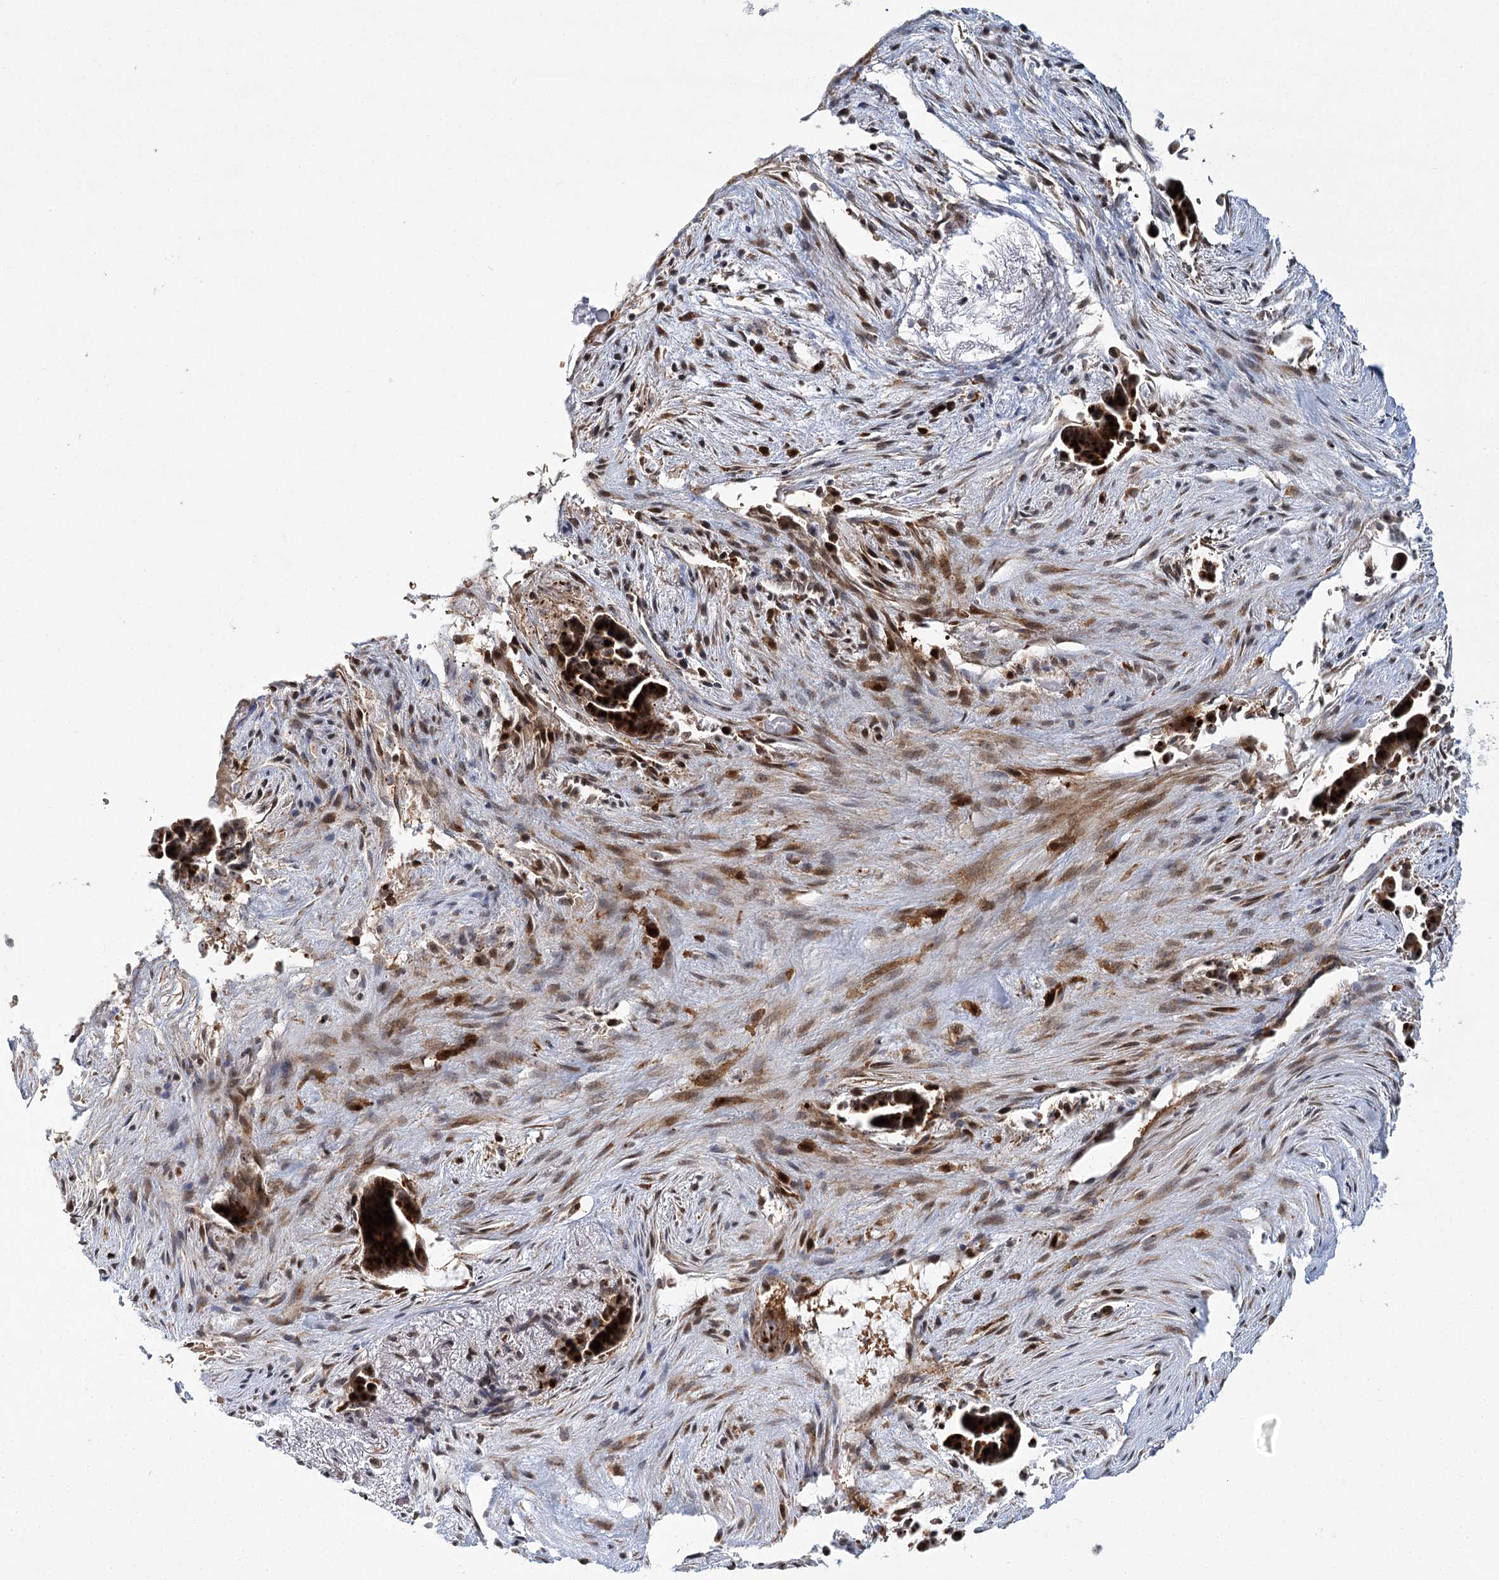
{"staining": {"intensity": "strong", "quantity": ">75%", "location": "cytoplasmic/membranous,nuclear"}, "tissue": "liver cancer", "cell_type": "Tumor cells", "image_type": "cancer", "snomed": [{"axis": "morphology", "description": "Cholangiocarcinoma"}, {"axis": "topography", "description": "Liver"}], "caption": "The micrograph reveals staining of liver cancer (cholangiocarcinoma), revealing strong cytoplasmic/membranous and nuclear protein staining (brown color) within tumor cells.", "gene": "WDR36", "patient": {"sex": "female", "age": 55}}